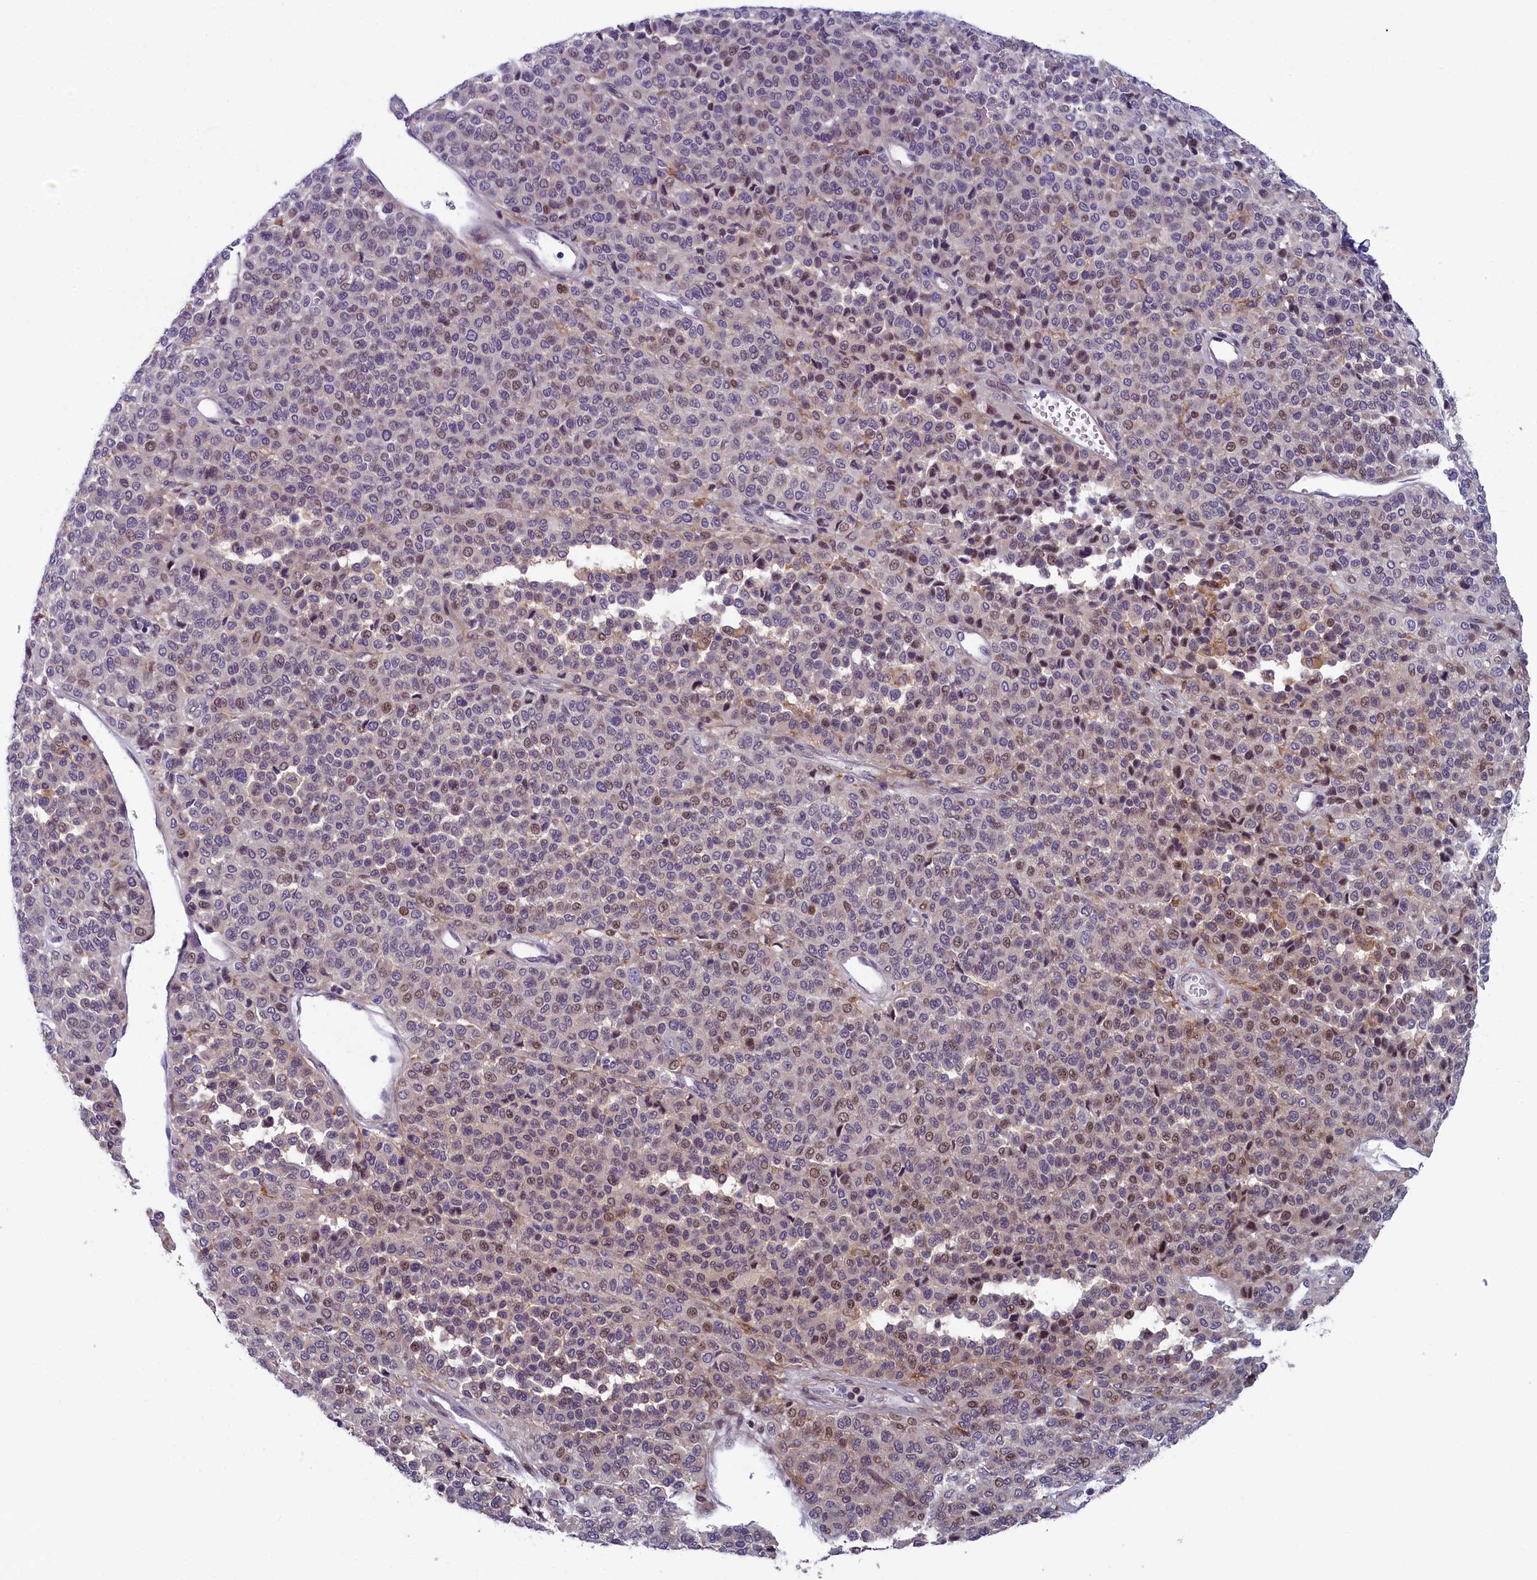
{"staining": {"intensity": "moderate", "quantity": "<25%", "location": "nuclear"}, "tissue": "melanoma", "cell_type": "Tumor cells", "image_type": "cancer", "snomed": [{"axis": "morphology", "description": "Malignant melanoma, Metastatic site"}, {"axis": "topography", "description": "Pancreas"}], "caption": "Human malignant melanoma (metastatic site) stained with a brown dye shows moderate nuclear positive expression in about <25% of tumor cells.", "gene": "ANKRD39", "patient": {"sex": "female", "age": 30}}